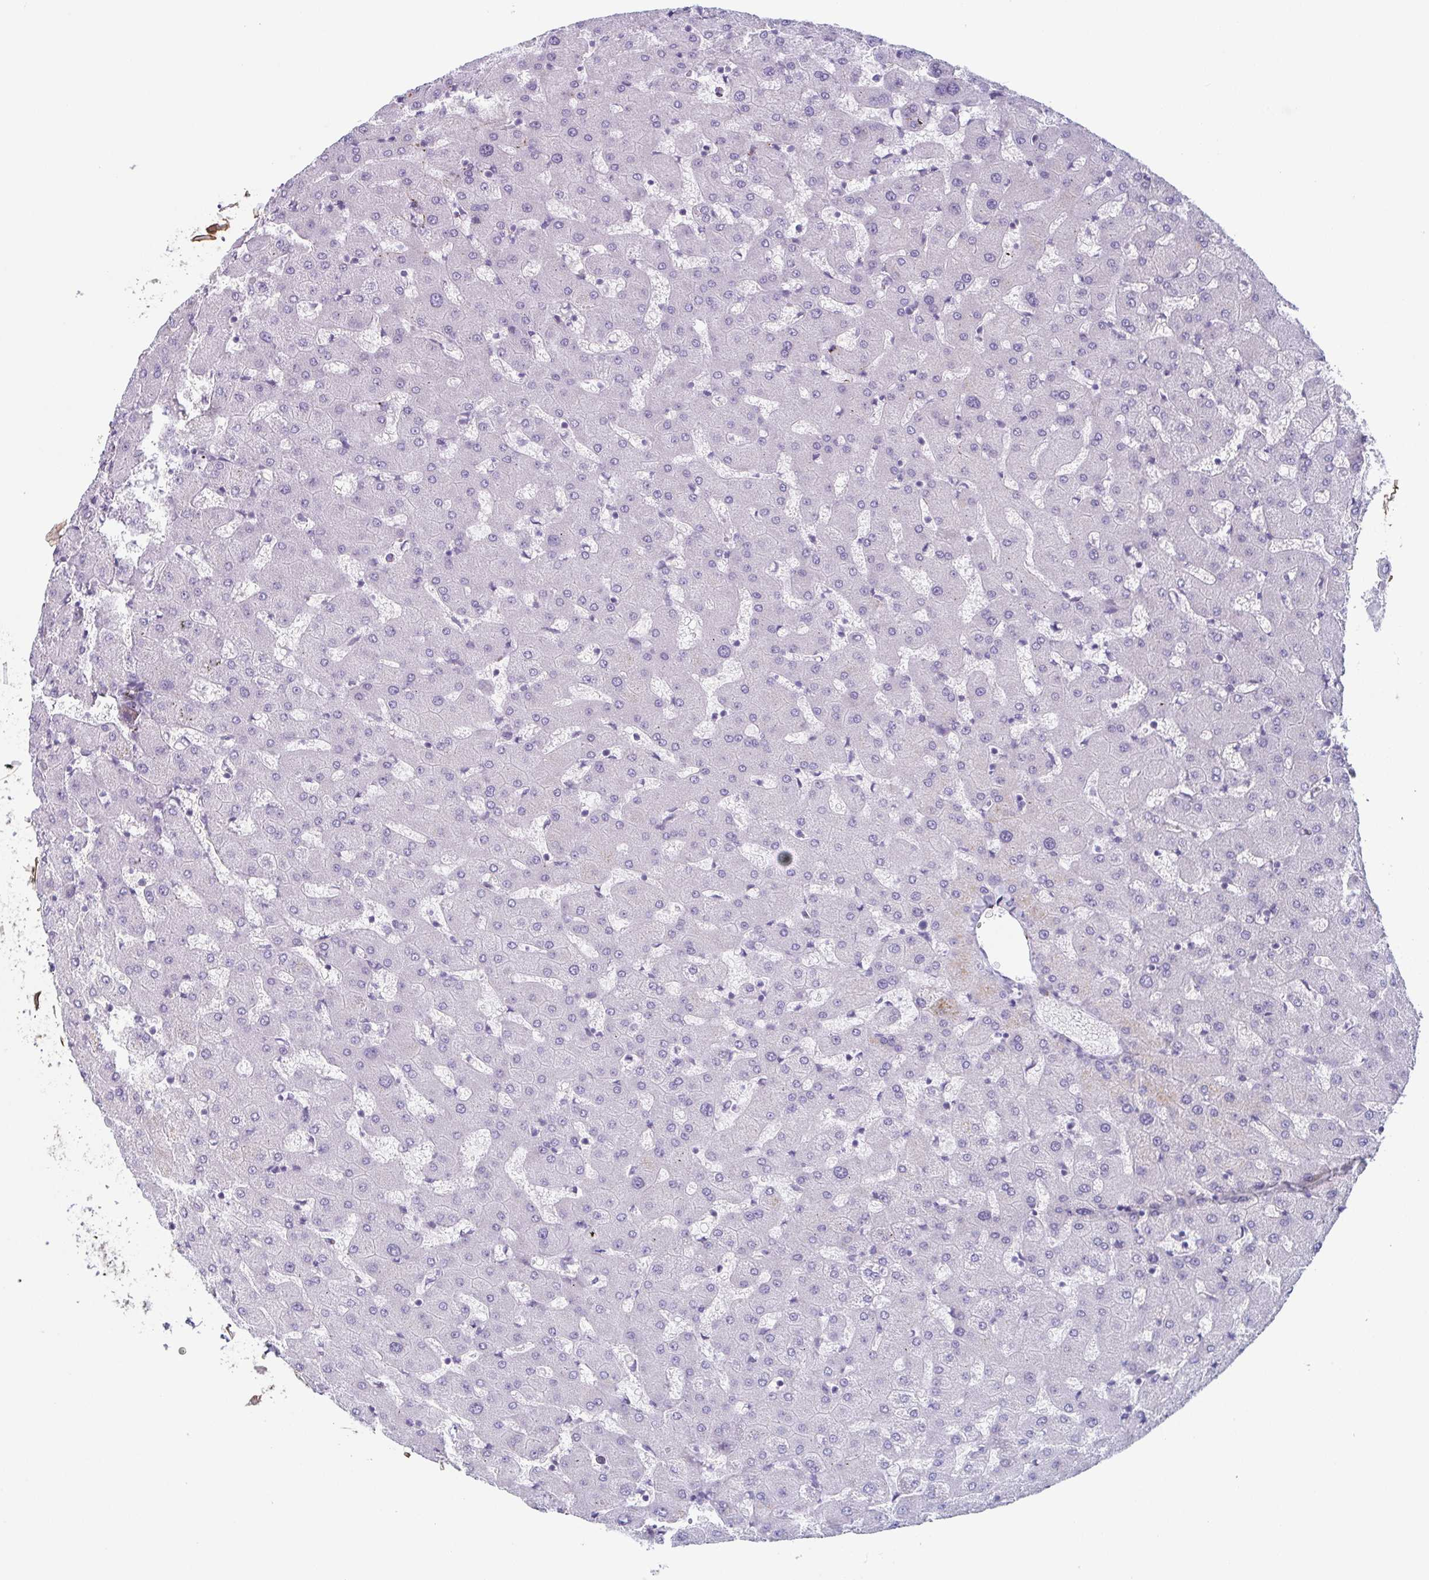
{"staining": {"intensity": "negative", "quantity": "none", "location": "none"}, "tissue": "liver", "cell_type": "Cholangiocytes", "image_type": "normal", "snomed": [{"axis": "morphology", "description": "Normal tissue, NOS"}, {"axis": "topography", "description": "Liver"}], "caption": "This is a micrograph of IHC staining of benign liver, which shows no expression in cholangiocytes.", "gene": "ZFP64", "patient": {"sex": "female", "age": 63}}